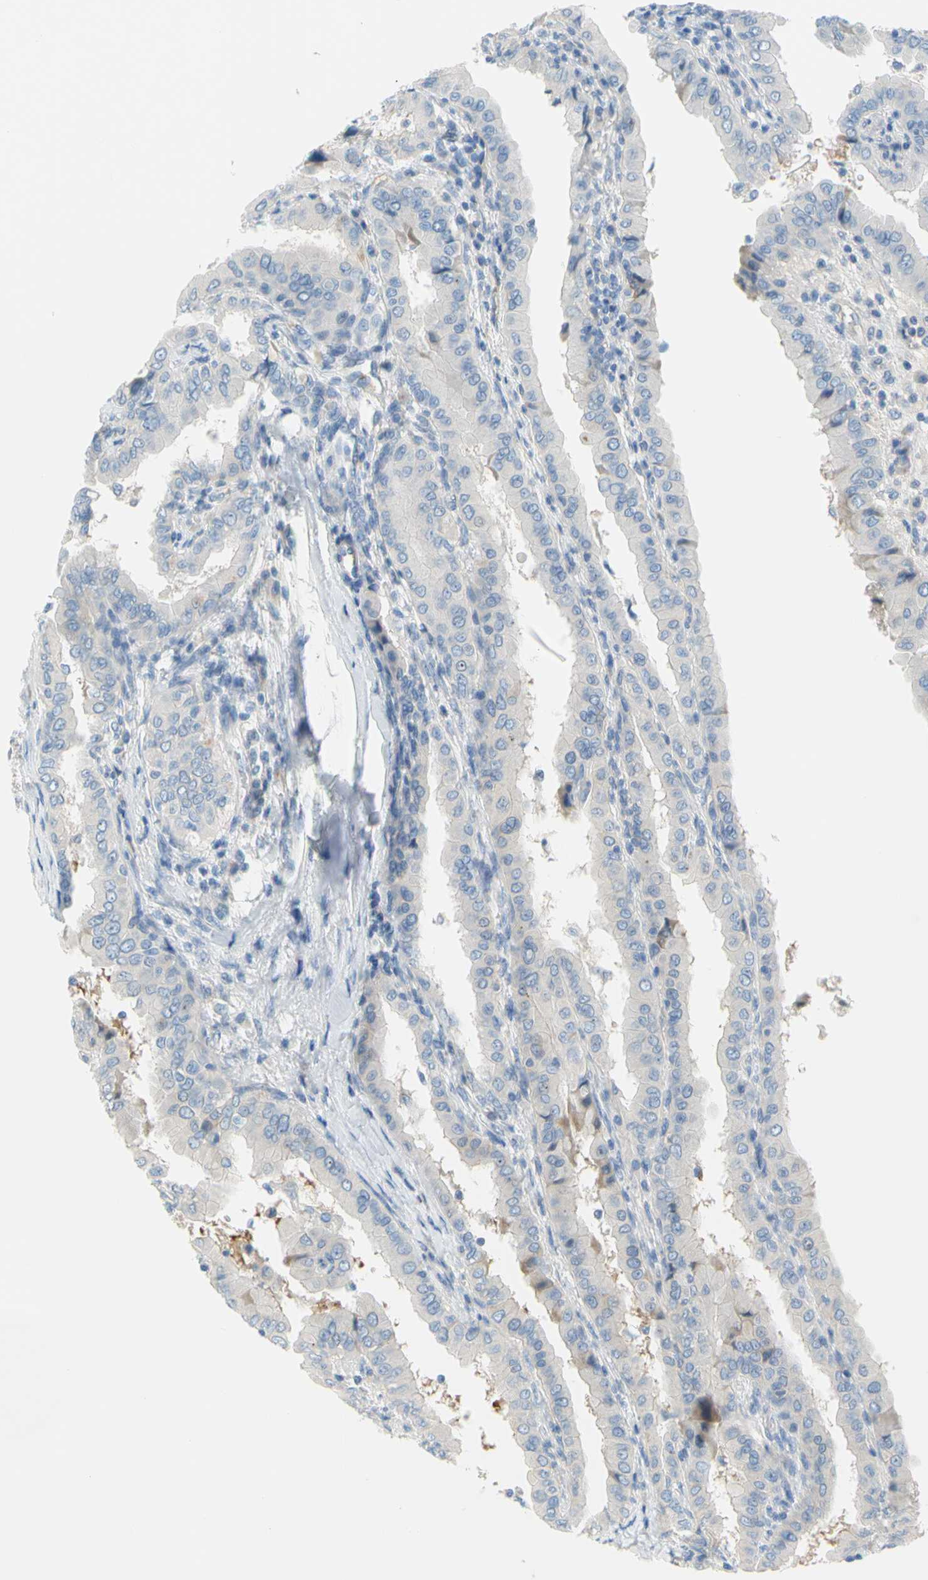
{"staining": {"intensity": "negative", "quantity": "none", "location": "none"}, "tissue": "thyroid cancer", "cell_type": "Tumor cells", "image_type": "cancer", "snomed": [{"axis": "morphology", "description": "Papillary adenocarcinoma, NOS"}, {"axis": "topography", "description": "Thyroid gland"}], "caption": "A histopathology image of thyroid papillary adenocarcinoma stained for a protein demonstrates no brown staining in tumor cells.", "gene": "FRMD4B", "patient": {"sex": "male", "age": 33}}